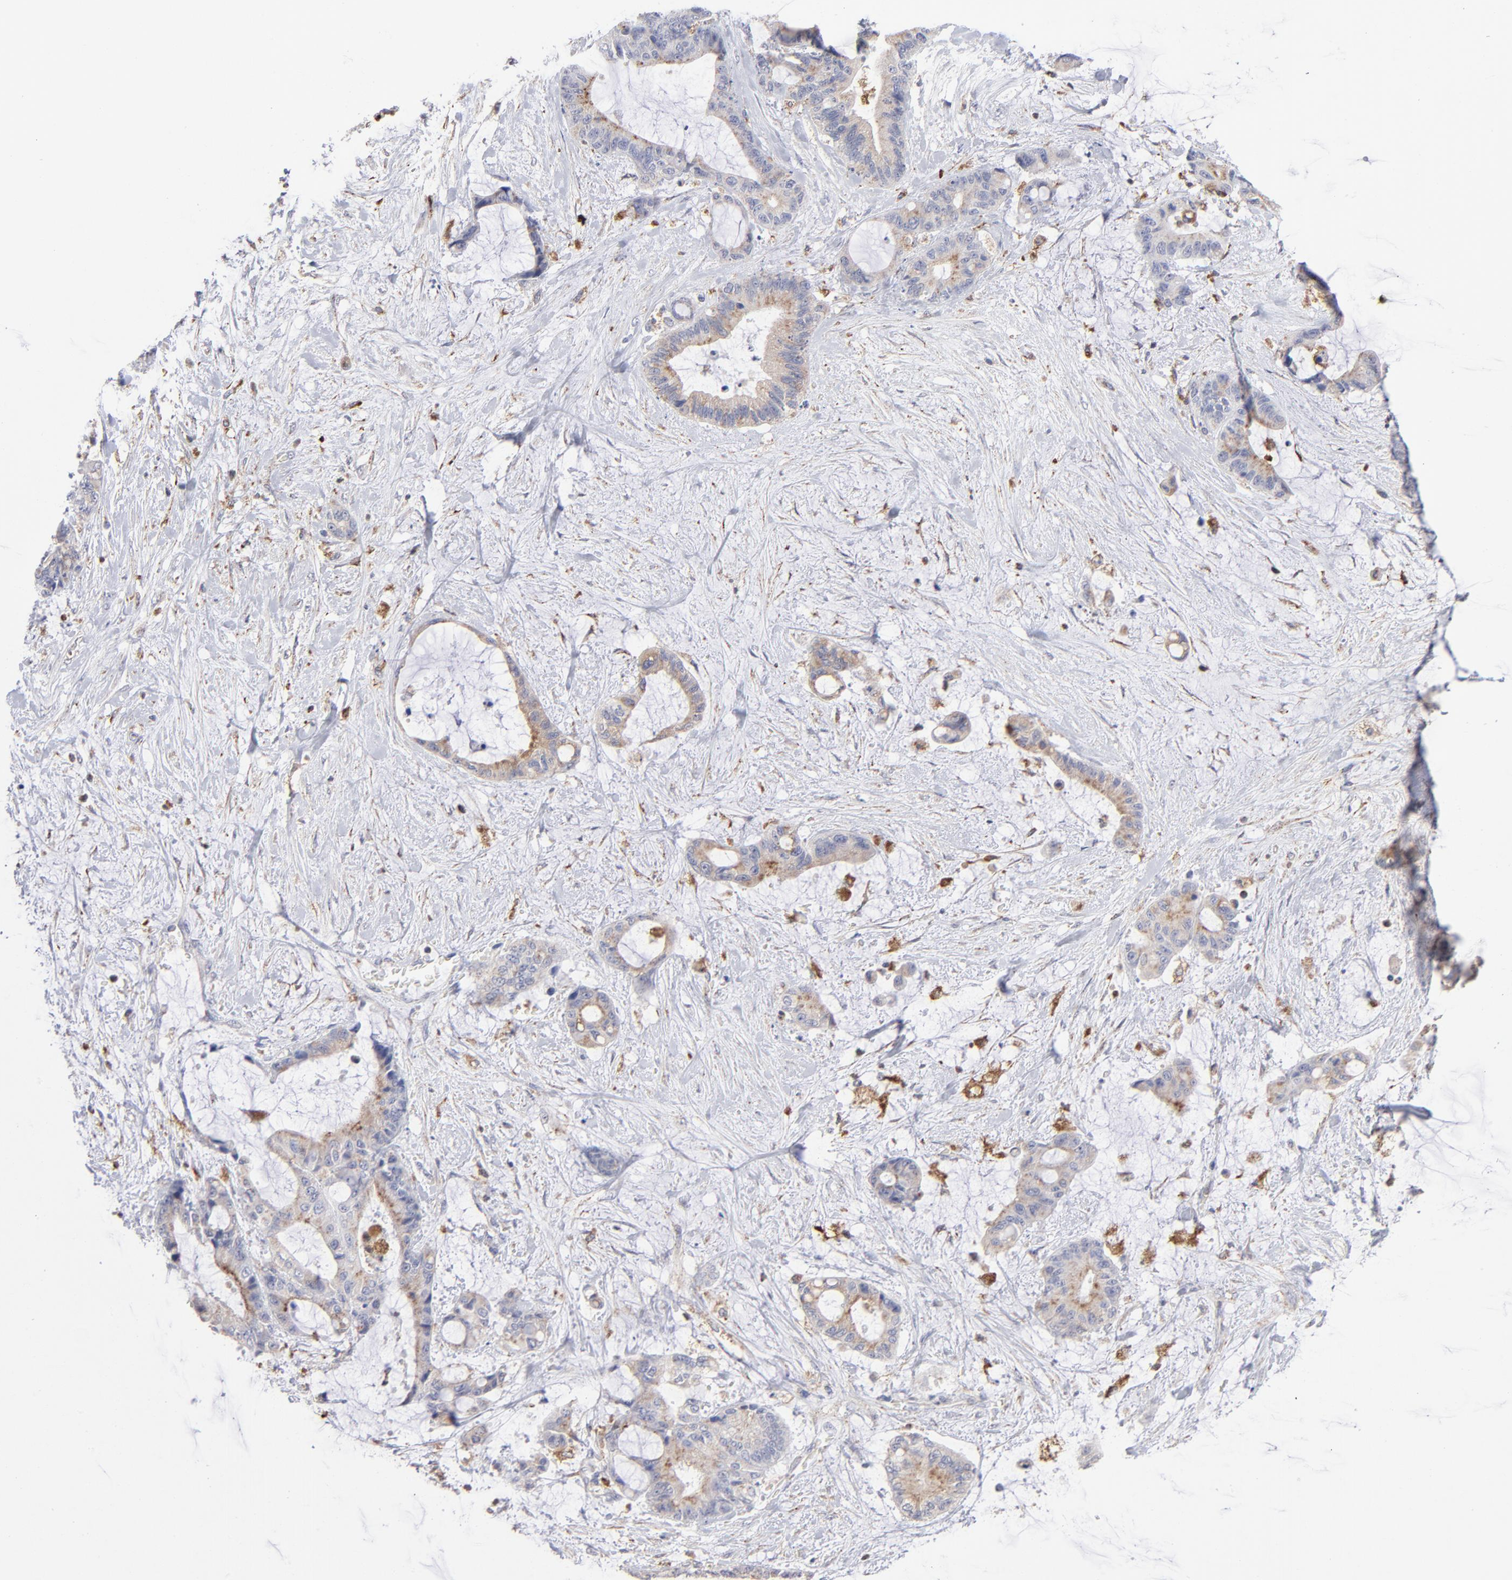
{"staining": {"intensity": "weak", "quantity": ">75%", "location": "cytoplasmic/membranous"}, "tissue": "liver cancer", "cell_type": "Tumor cells", "image_type": "cancer", "snomed": [{"axis": "morphology", "description": "Cholangiocarcinoma"}, {"axis": "topography", "description": "Liver"}], "caption": "A brown stain labels weak cytoplasmic/membranous positivity of a protein in liver cholangiocarcinoma tumor cells.", "gene": "RRAGB", "patient": {"sex": "female", "age": 73}}